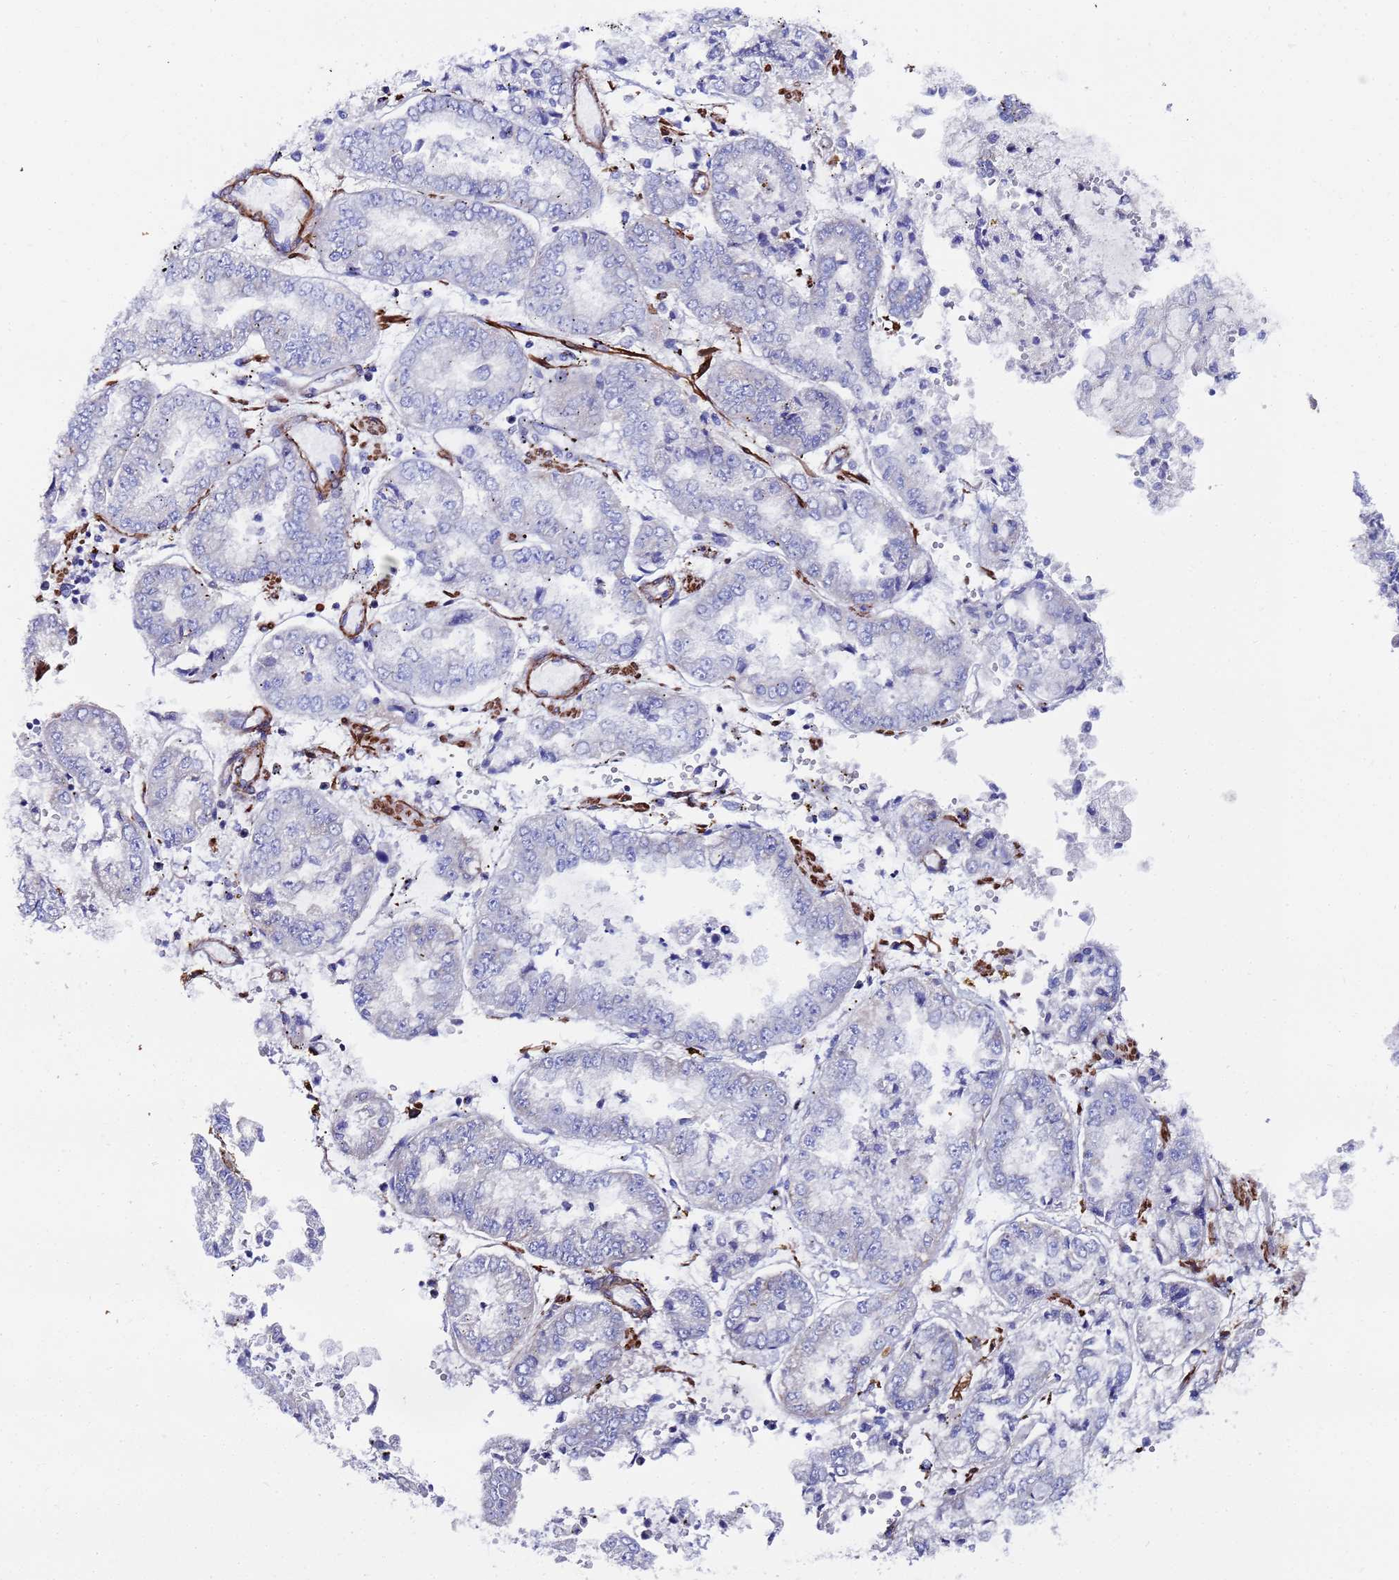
{"staining": {"intensity": "negative", "quantity": "none", "location": "none"}, "tissue": "stomach cancer", "cell_type": "Tumor cells", "image_type": "cancer", "snomed": [{"axis": "morphology", "description": "Adenocarcinoma, NOS"}, {"axis": "topography", "description": "Stomach"}], "caption": "IHC image of neoplastic tissue: stomach cancer stained with DAB reveals no significant protein staining in tumor cells. The staining is performed using DAB (3,3'-diaminobenzidine) brown chromogen with nuclei counter-stained in using hematoxylin.", "gene": "RAB39B", "patient": {"sex": "male", "age": 76}}